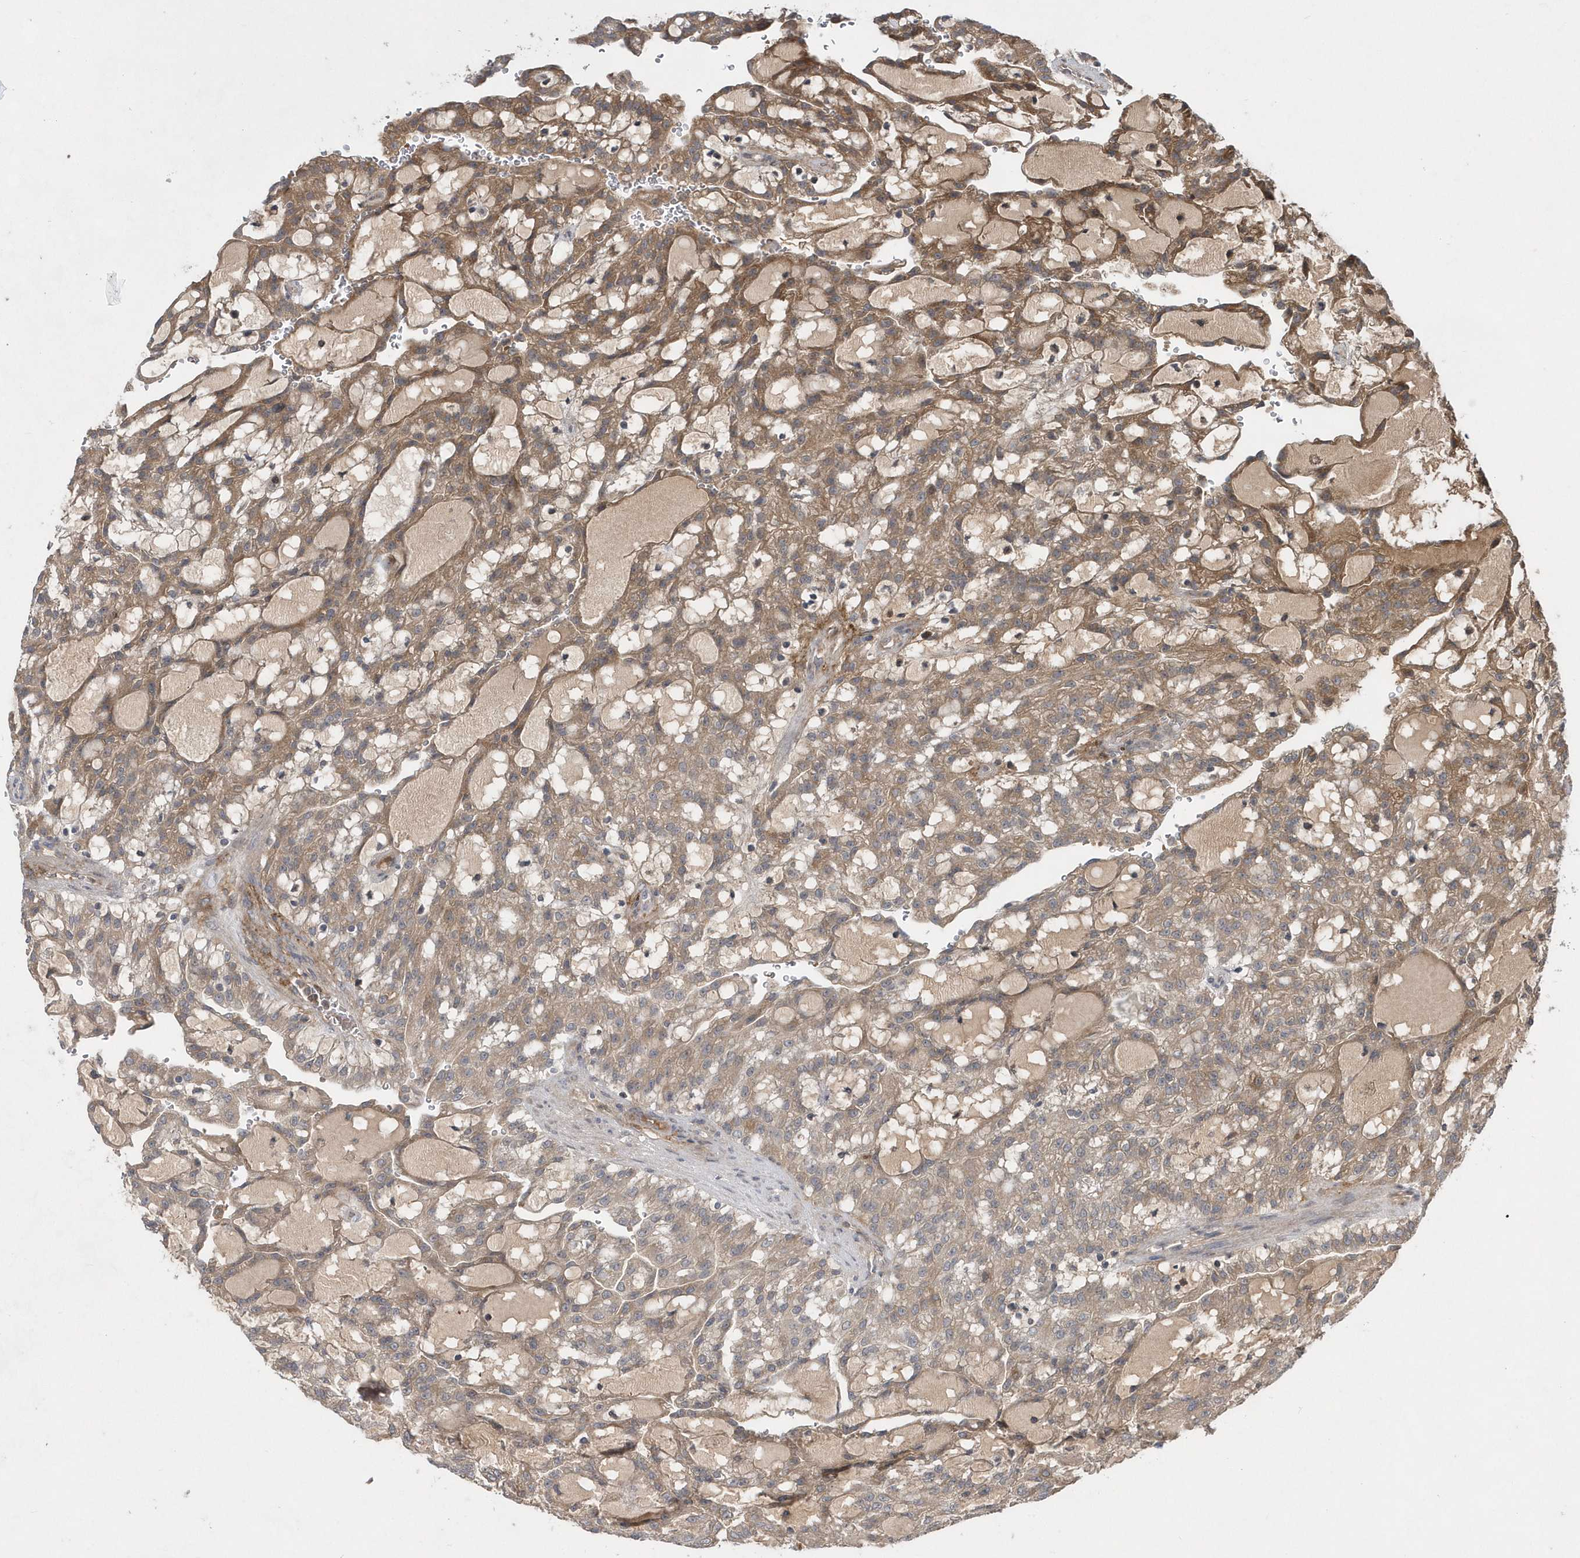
{"staining": {"intensity": "moderate", "quantity": ">75%", "location": "cytoplasmic/membranous"}, "tissue": "renal cancer", "cell_type": "Tumor cells", "image_type": "cancer", "snomed": [{"axis": "morphology", "description": "Adenocarcinoma, NOS"}, {"axis": "topography", "description": "Kidney"}], "caption": "Human adenocarcinoma (renal) stained with a protein marker demonstrates moderate staining in tumor cells.", "gene": "HMGCS1", "patient": {"sex": "male", "age": 63}}